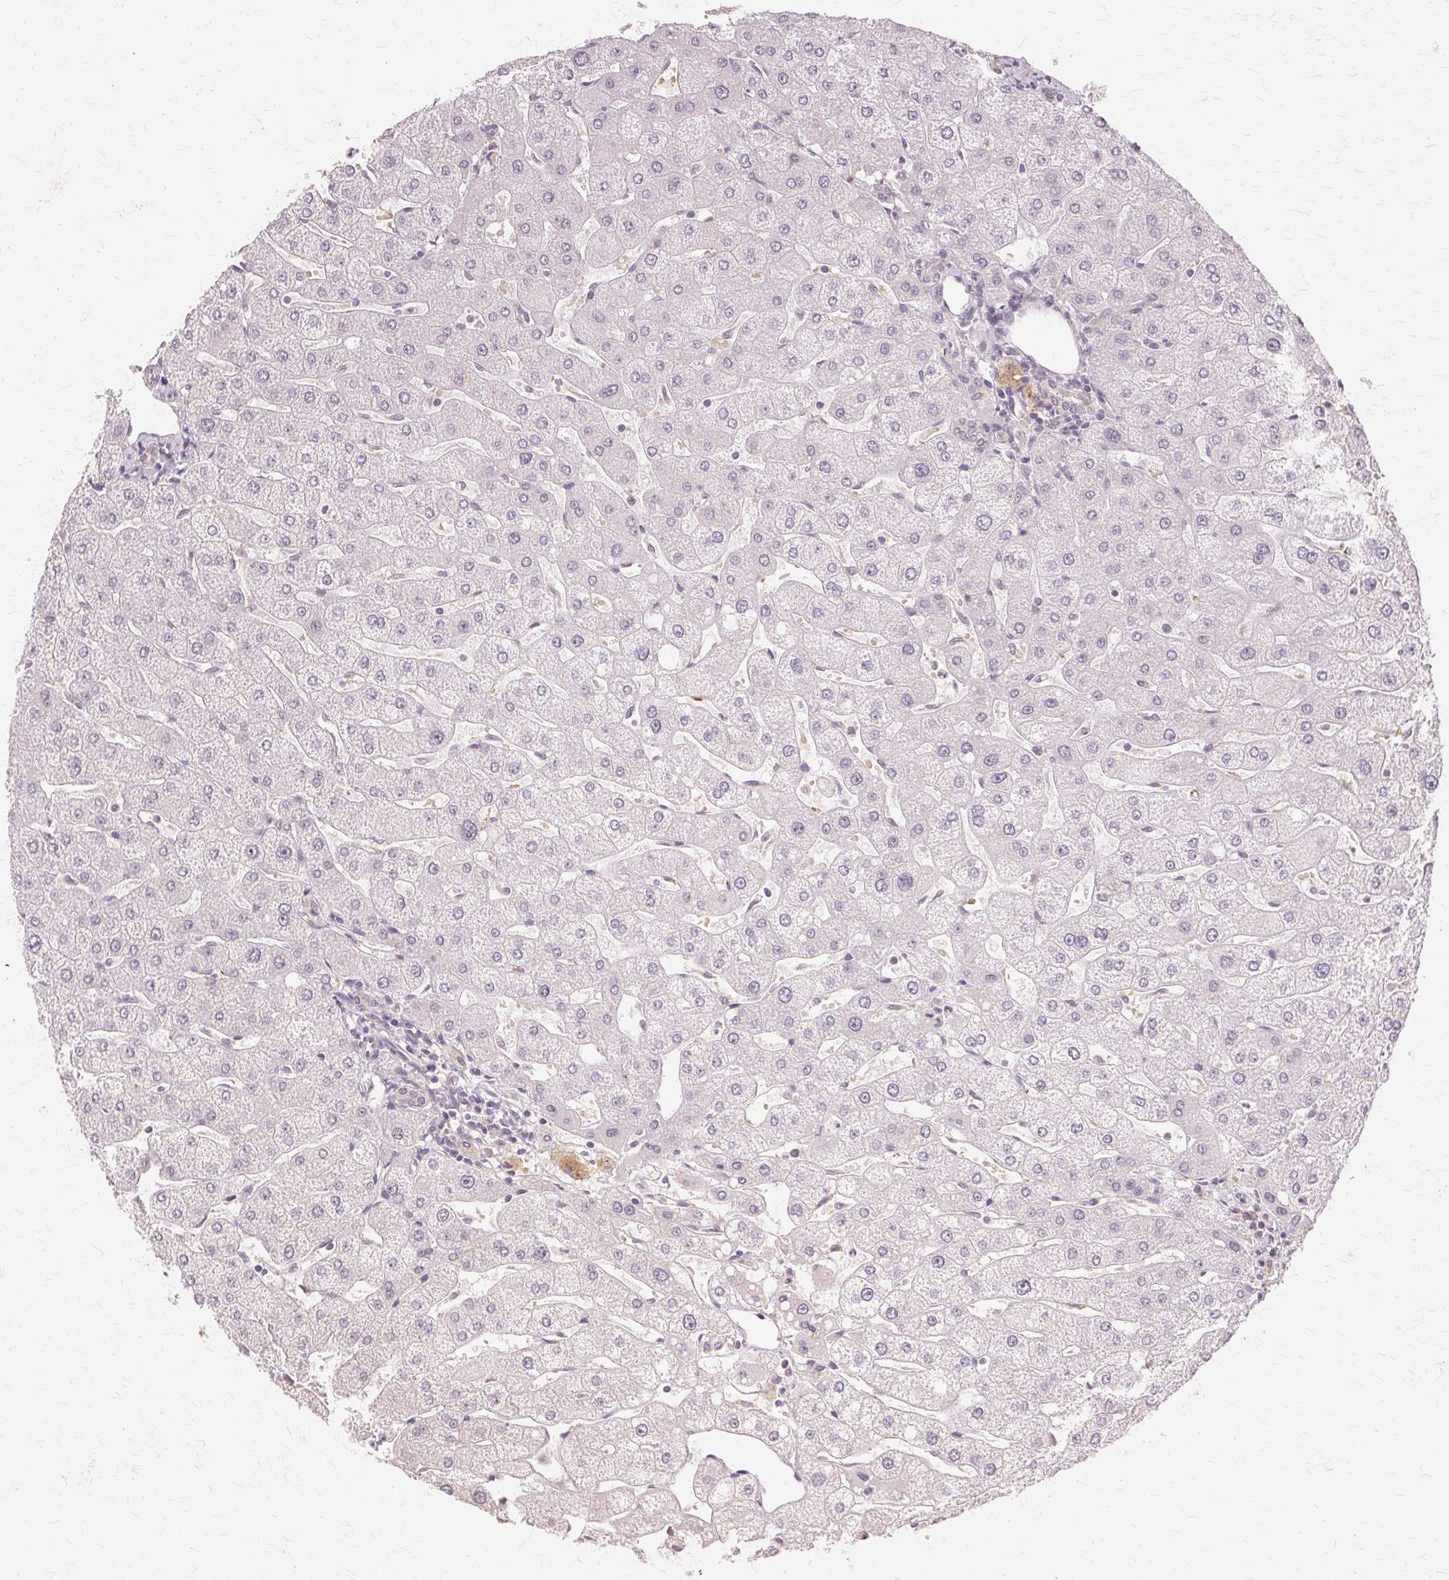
{"staining": {"intensity": "negative", "quantity": "none", "location": "none"}, "tissue": "liver", "cell_type": "Cholangiocytes", "image_type": "normal", "snomed": [{"axis": "morphology", "description": "Normal tissue, NOS"}, {"axis": "topography", "description": "Liver"}], "caption": "This micrograph is of benign liver stained with IHC to label a protein in brown with the nuclei are counter-stained blue. There is no staining in cholangiocytes. (Stains: DAB immunohistochemistry (IHC) with hematoxylin counter stain, Microscopy: brightfield microscopy at high magnification).", "gene": "PRMT5", "patient": {"sex": "male", "age": 67}}